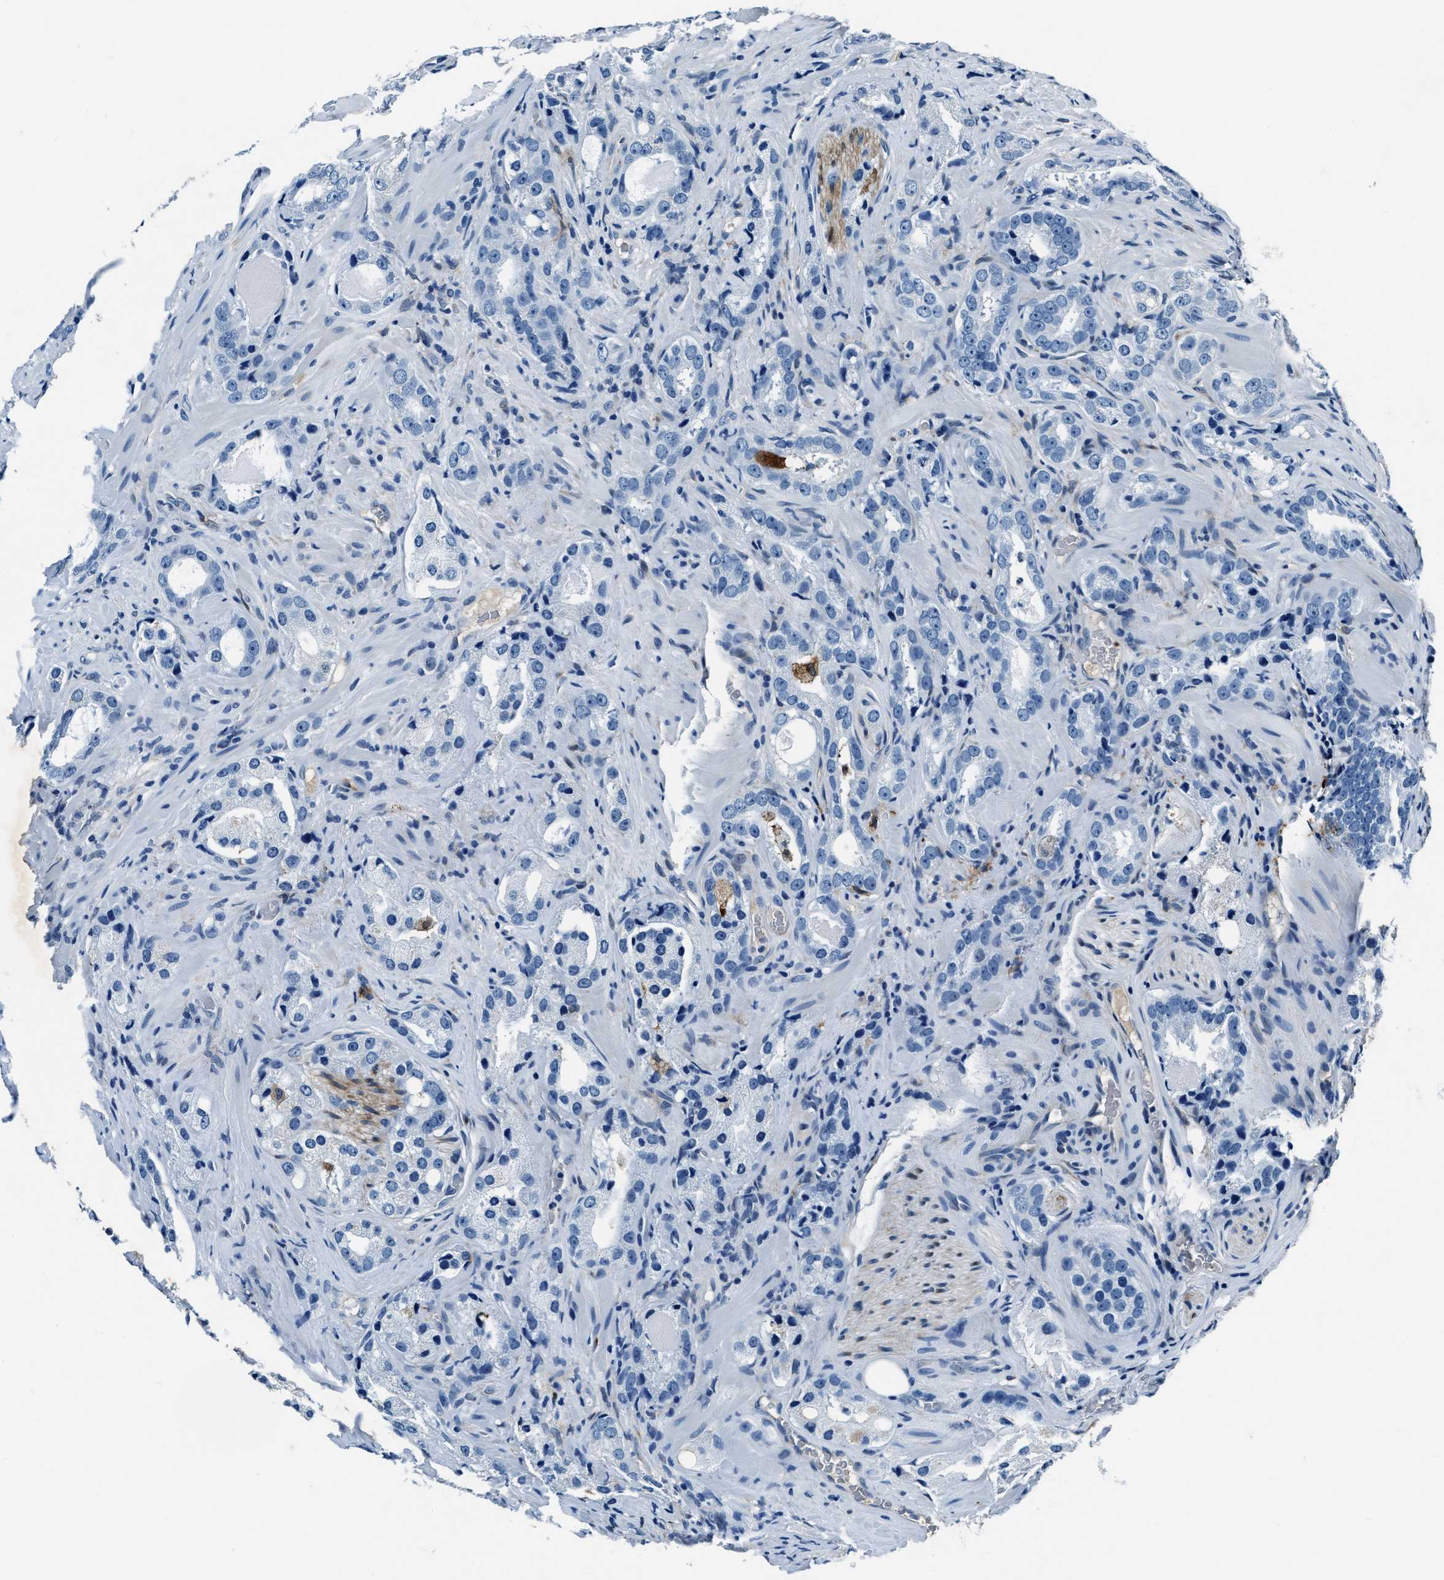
{"staining": {"intensity": "negative", "quantity": "none", "location": "none"}, "tissue": "prostate cancer", "cell_type": "Tumor cells", "image_type": "cancer", "snomed": [{"axis": "morphology", "description": "Adenocarcinoma, High grade"}, {"axis": "topography", "description": "Prostate"}], "caption": "IHC photomicrograph of neoplastic tissue: human prostate cancer (adenocarcinoma (high-grade)) stained with DAB (3,3'-diaminobenzidine) shows no significant protein positivity in tumor cells.", "gene": "PTPDC1", "patient": {"sex": "male", "age": 63}}